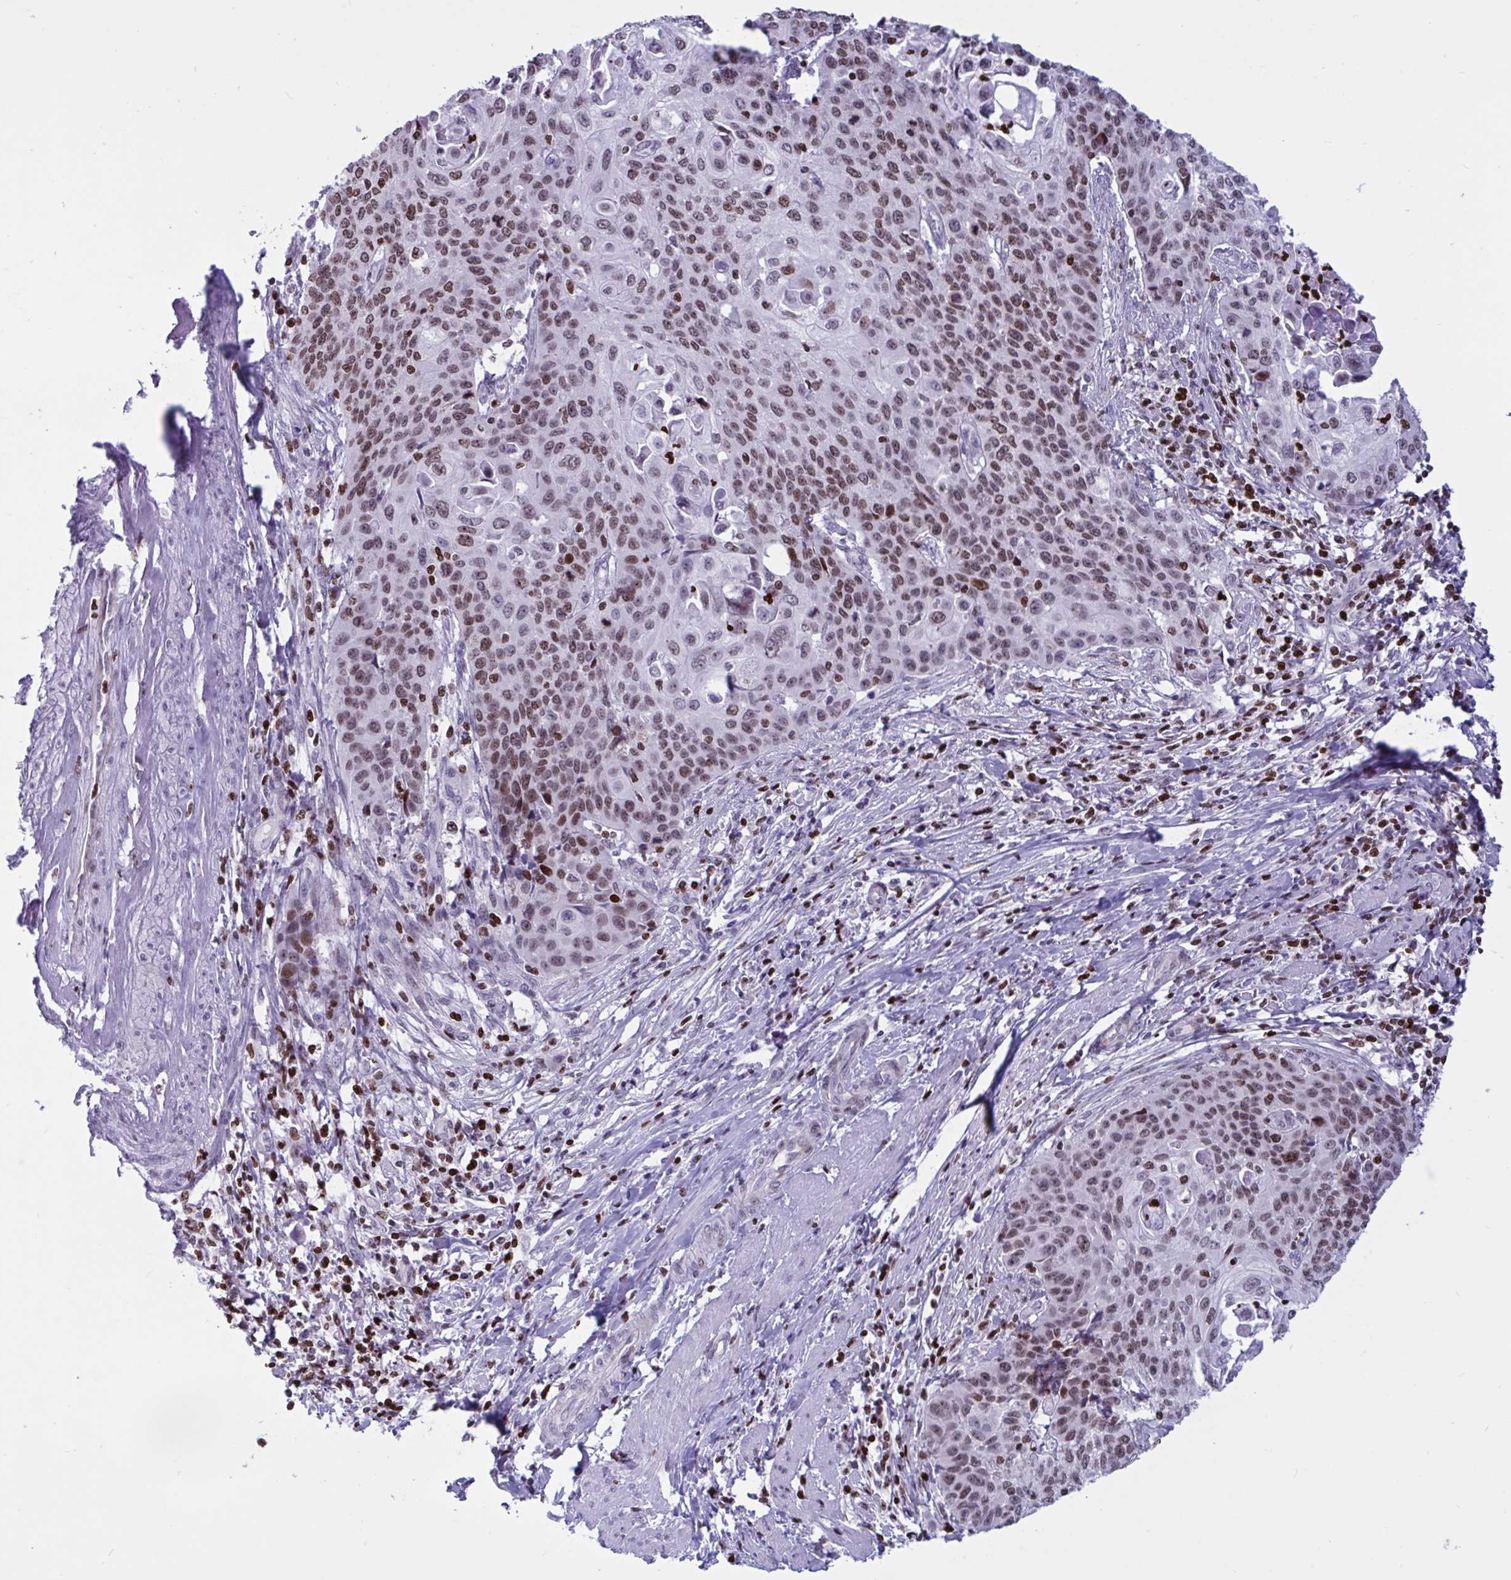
{"staining": {"intensity": "moderate", "quantity": ">75%", "location": "nuclear"}, "tissue": "cervical cancer", "cell_type": "Tumor cells", "image_type": "cancer", "snomed": [{"axis": "morphology", "description": "Squamous cell carcinoma, NOS"}, {"axis": "topography", "description": "Cervix"}], "caption": "Brown immunohistochemical staining in cervical cancer (squamous cell carcinoma) shows moderate nuclear expression in approximately >75% of tumor cells.", "gene": "HMGB2", "patient": {"sex": "female", "age": 65}}